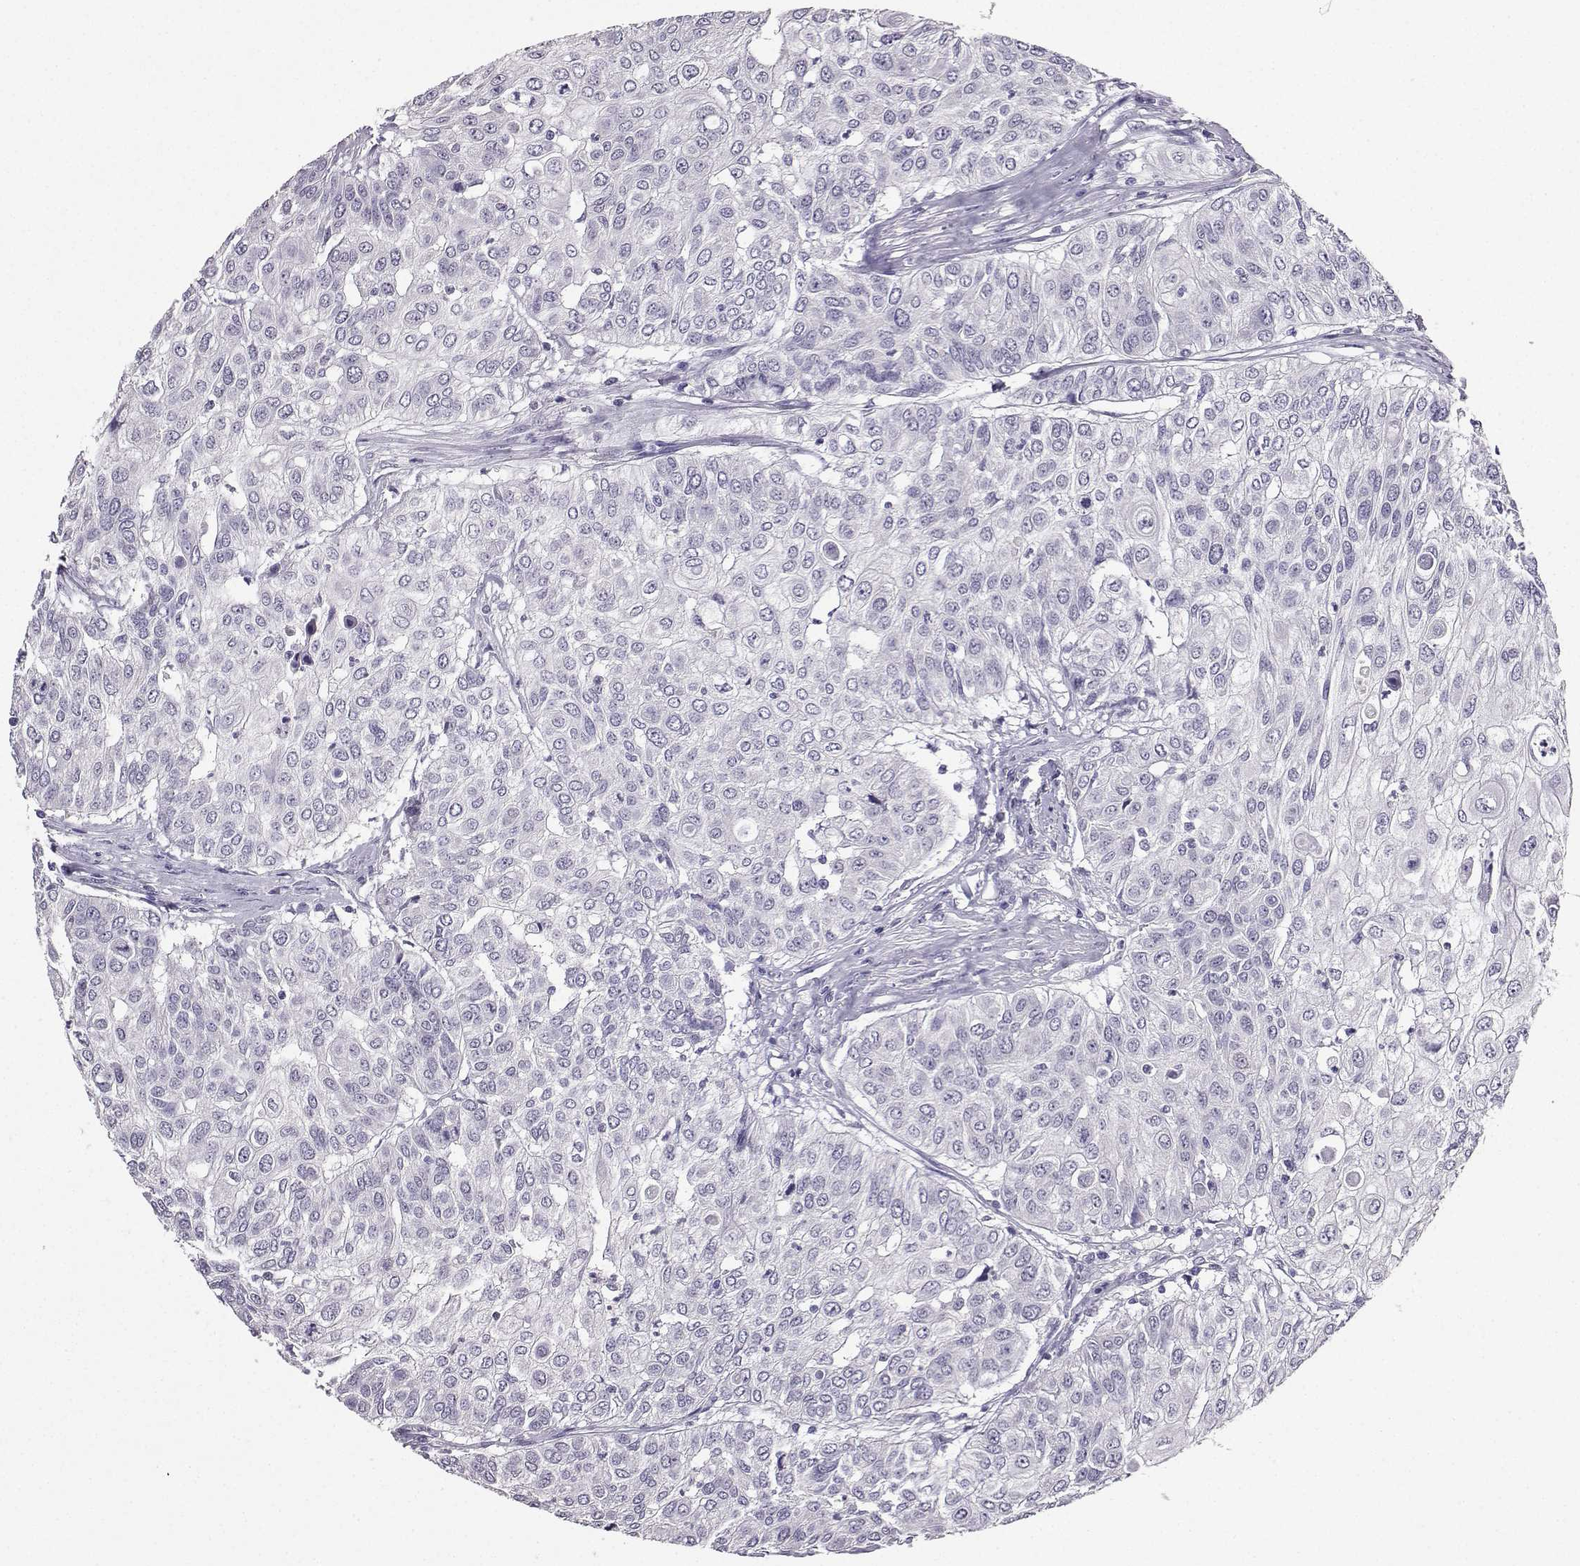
{"staining": {"intensity": "negative", "quantity": "none", "location": "none"}, "tissue": "urothelial cancer", "cell_type": "Tumor cells", "image_type": "cancer", "snomed": [{"axis": "morphology", "description": "Urothelial carcinoma, High grade"}, {"axis": "topography", "description": "Urinary bladder"}], "caption": "This is an immunohistochemistry image of urothelial cancer. There is no positivity in tumor cells.", "gene": "SPAG11B", "patient": {"sex": "female", "age": 79}}